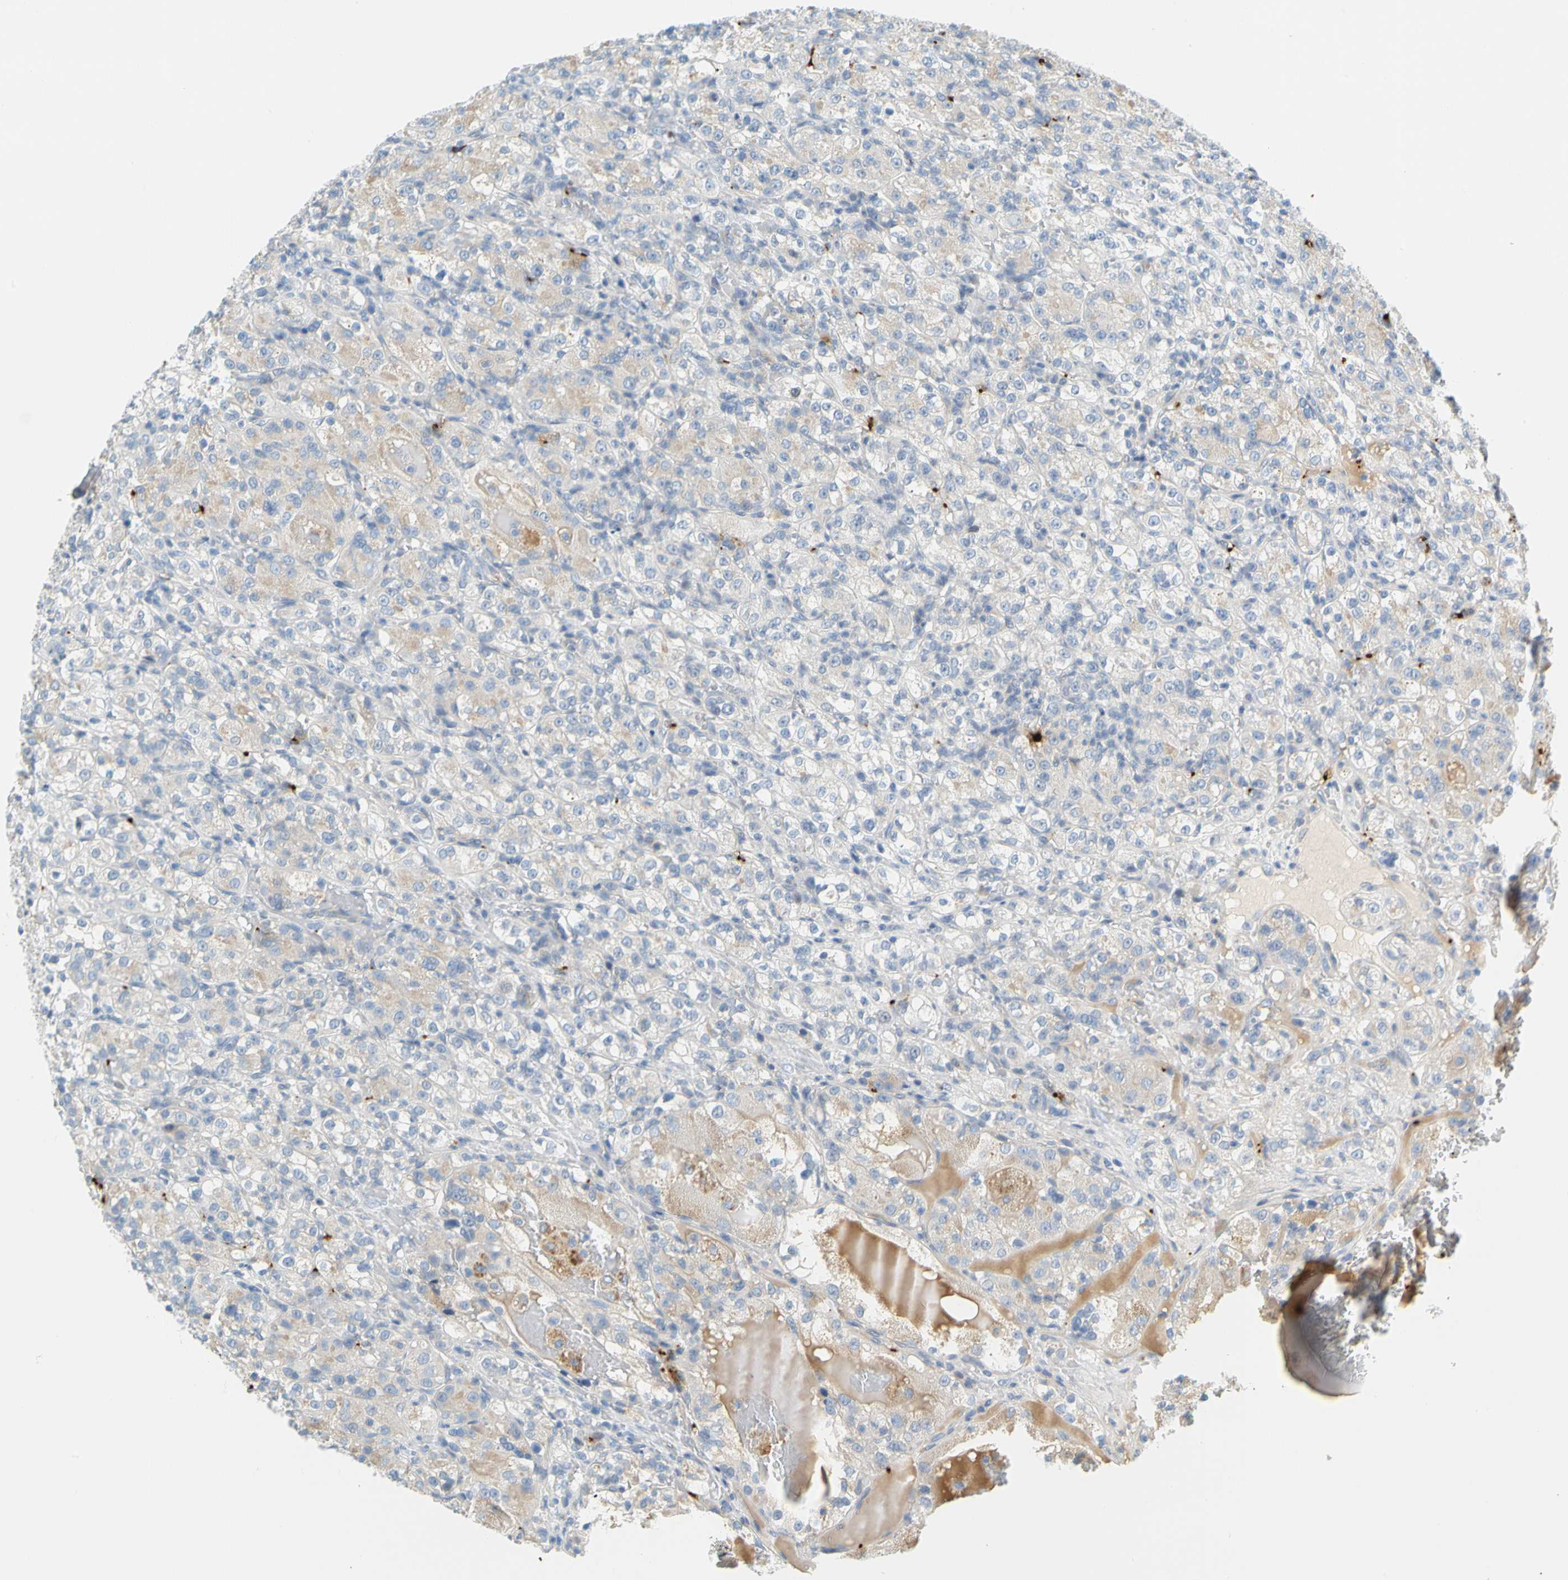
{"staining": {"intensity": "weak", "quantity": "25%-75%", "location": "cytoplasmic/membranous"}, "tissue": "renal cancer", "cell_type": "Tumor cells", "image_type": "cancer", "snomed": [{"axis": "morphology", "description": "Normal tissue, NOS"}, {"axis": "morphology", "description": "Adenocarcinoma, NOS"}, {"axis": "topography", "description": "Kidney"}], "caption": "Renal cancer (adenocarcinoma) was stained to show a protein in brown. There is low levels of weak cytoplasmic/membranous expression in approximately 25%-75% of tumor cells. Using DAB (brown) and hematoxylin (blue) stains, captured at high magnification using brightfield microscopy.", "gene": "PPBP", "patient": {"sex": "male", "age": 61}}